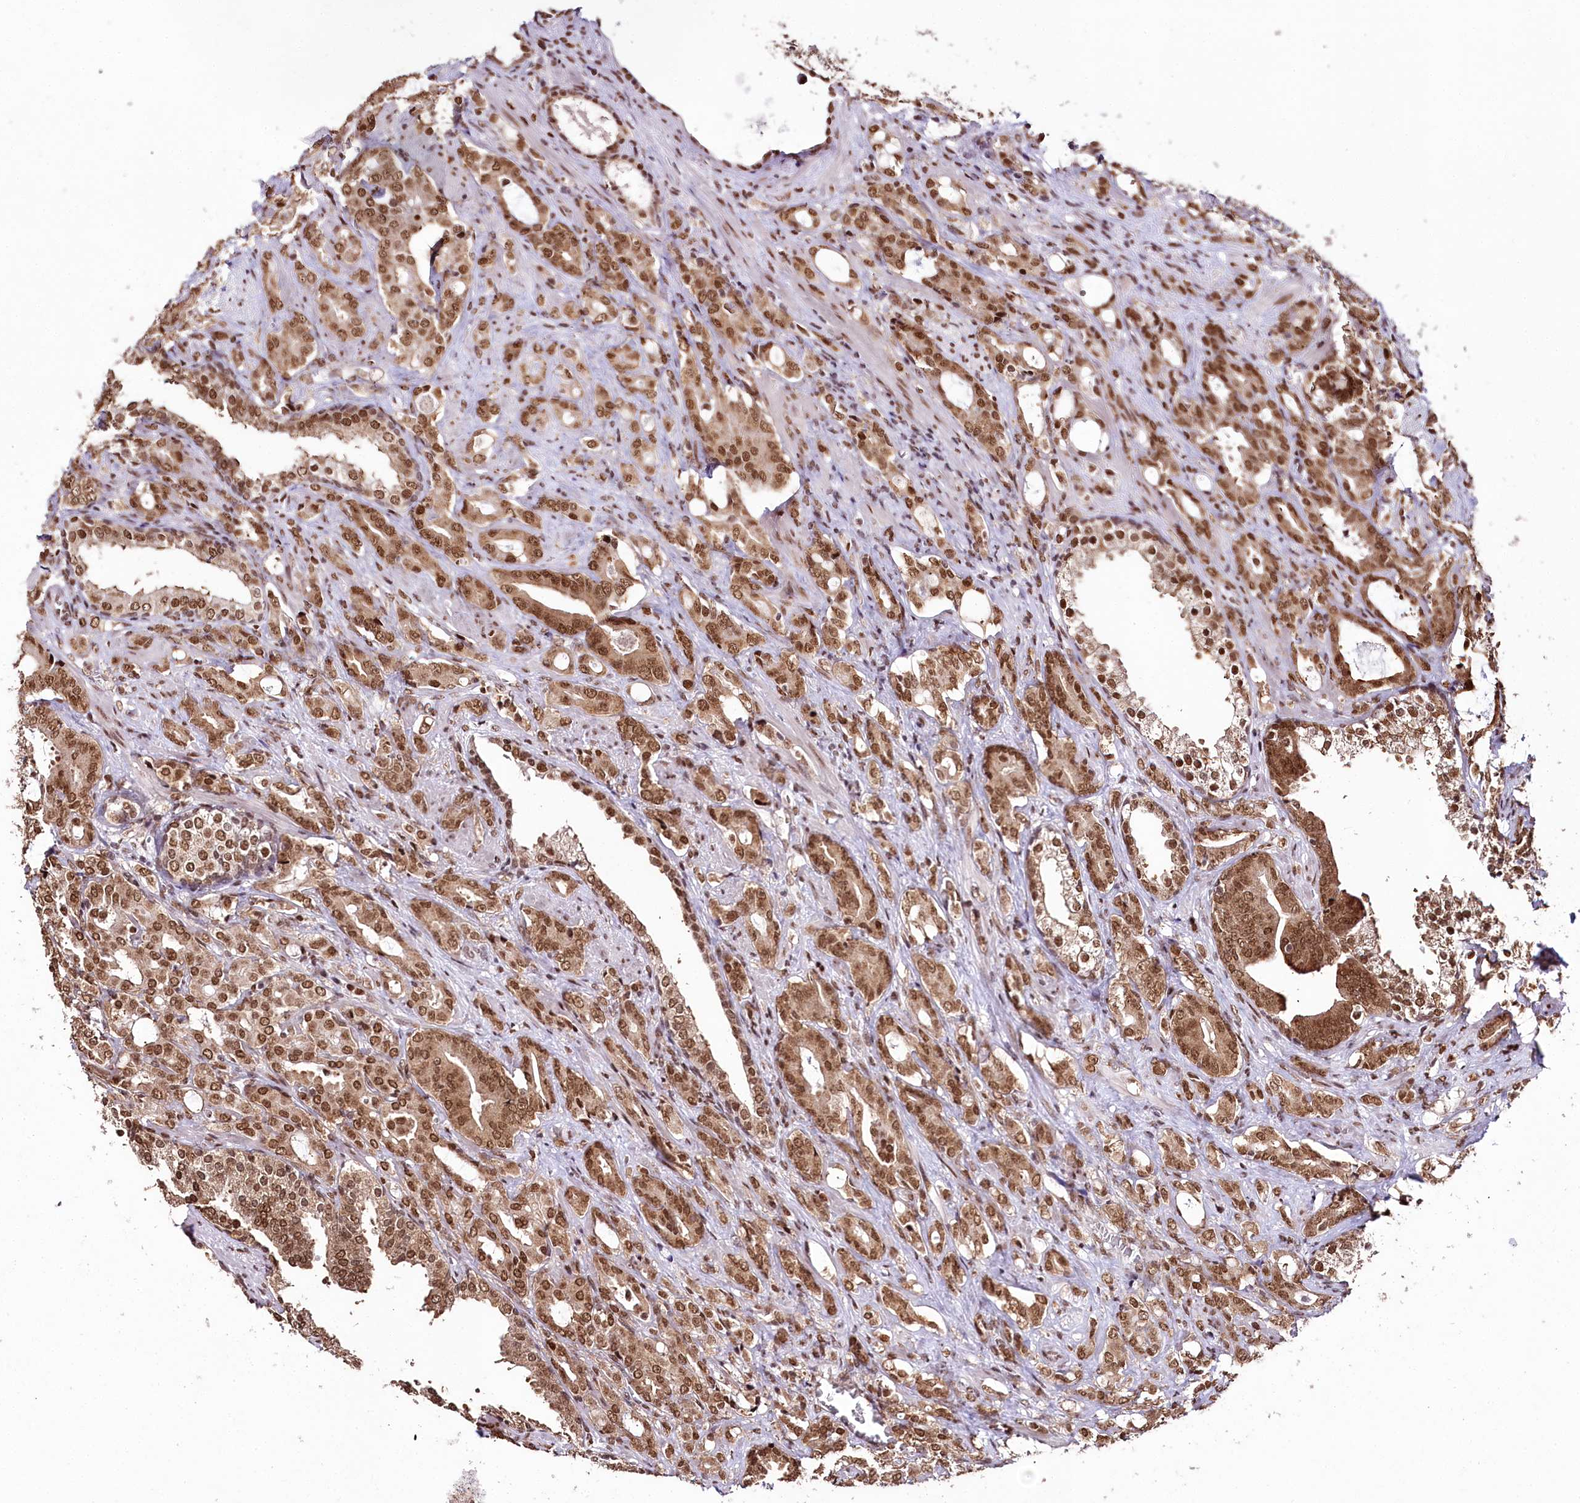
{"staining": {"intensity": "moderate", "quantity": ">75%", "location": "cytoplasmic/membranous,nuclear"}, "tissue": "prostate cancer", "cell_type": "Tumor cells", "image_type": "cancer", "snomed": [{"axis": "morphology", "description": "Adenocarcinoma, High grade"}, {"axis": "topography", "description": "Prostate"}], "caption": "Tumor cells reveal moderate cytoplasmic/membranous and nuclear staining in about >75% of cells in prostate high-grade adenocarcinoma.", "gene": "SMARCE1", "patient": {"sex": "male", "age": 72}}